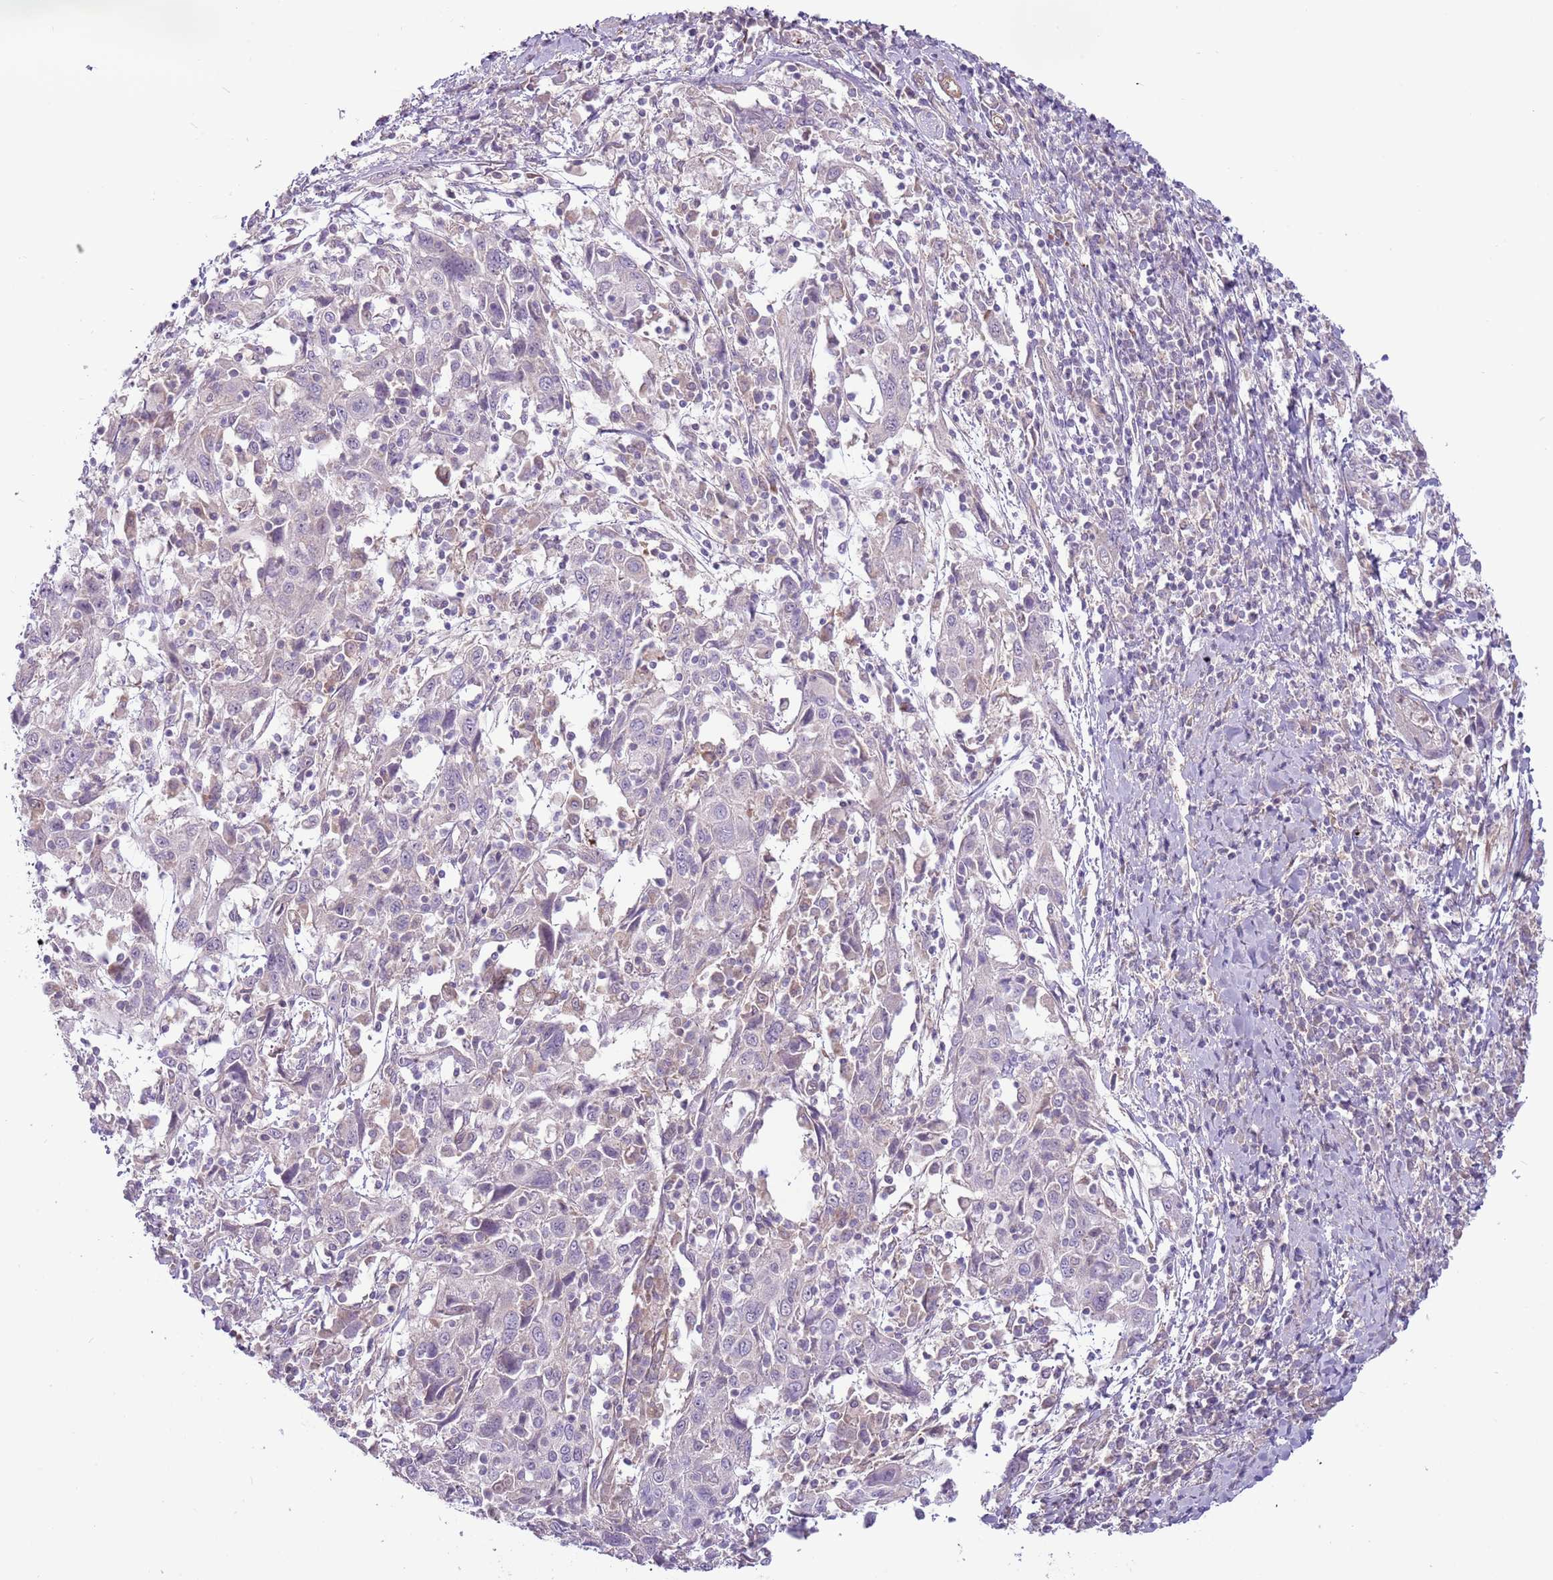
{"staining": {"intensity": "negative", "quantity": "none", "location": "none"}, "tissue": "cervical cancer", "cell_type": "Tumor cells", "image_type": "cancer", "snomed": [{"axis": "morphology", "description": "Squamous cell carcinoma, NOS"}, {"axis": "topography", "description": "Cervix"}], "caption": "High power microscopy photomicrograph of an immunohistochemistry (IHC) photomicrograph of squamous cell carcinoma (cervical), revealing no significant staining in tumor cells.", "gene": "MRO", "patient": {"sex": "female", "age": 46}}